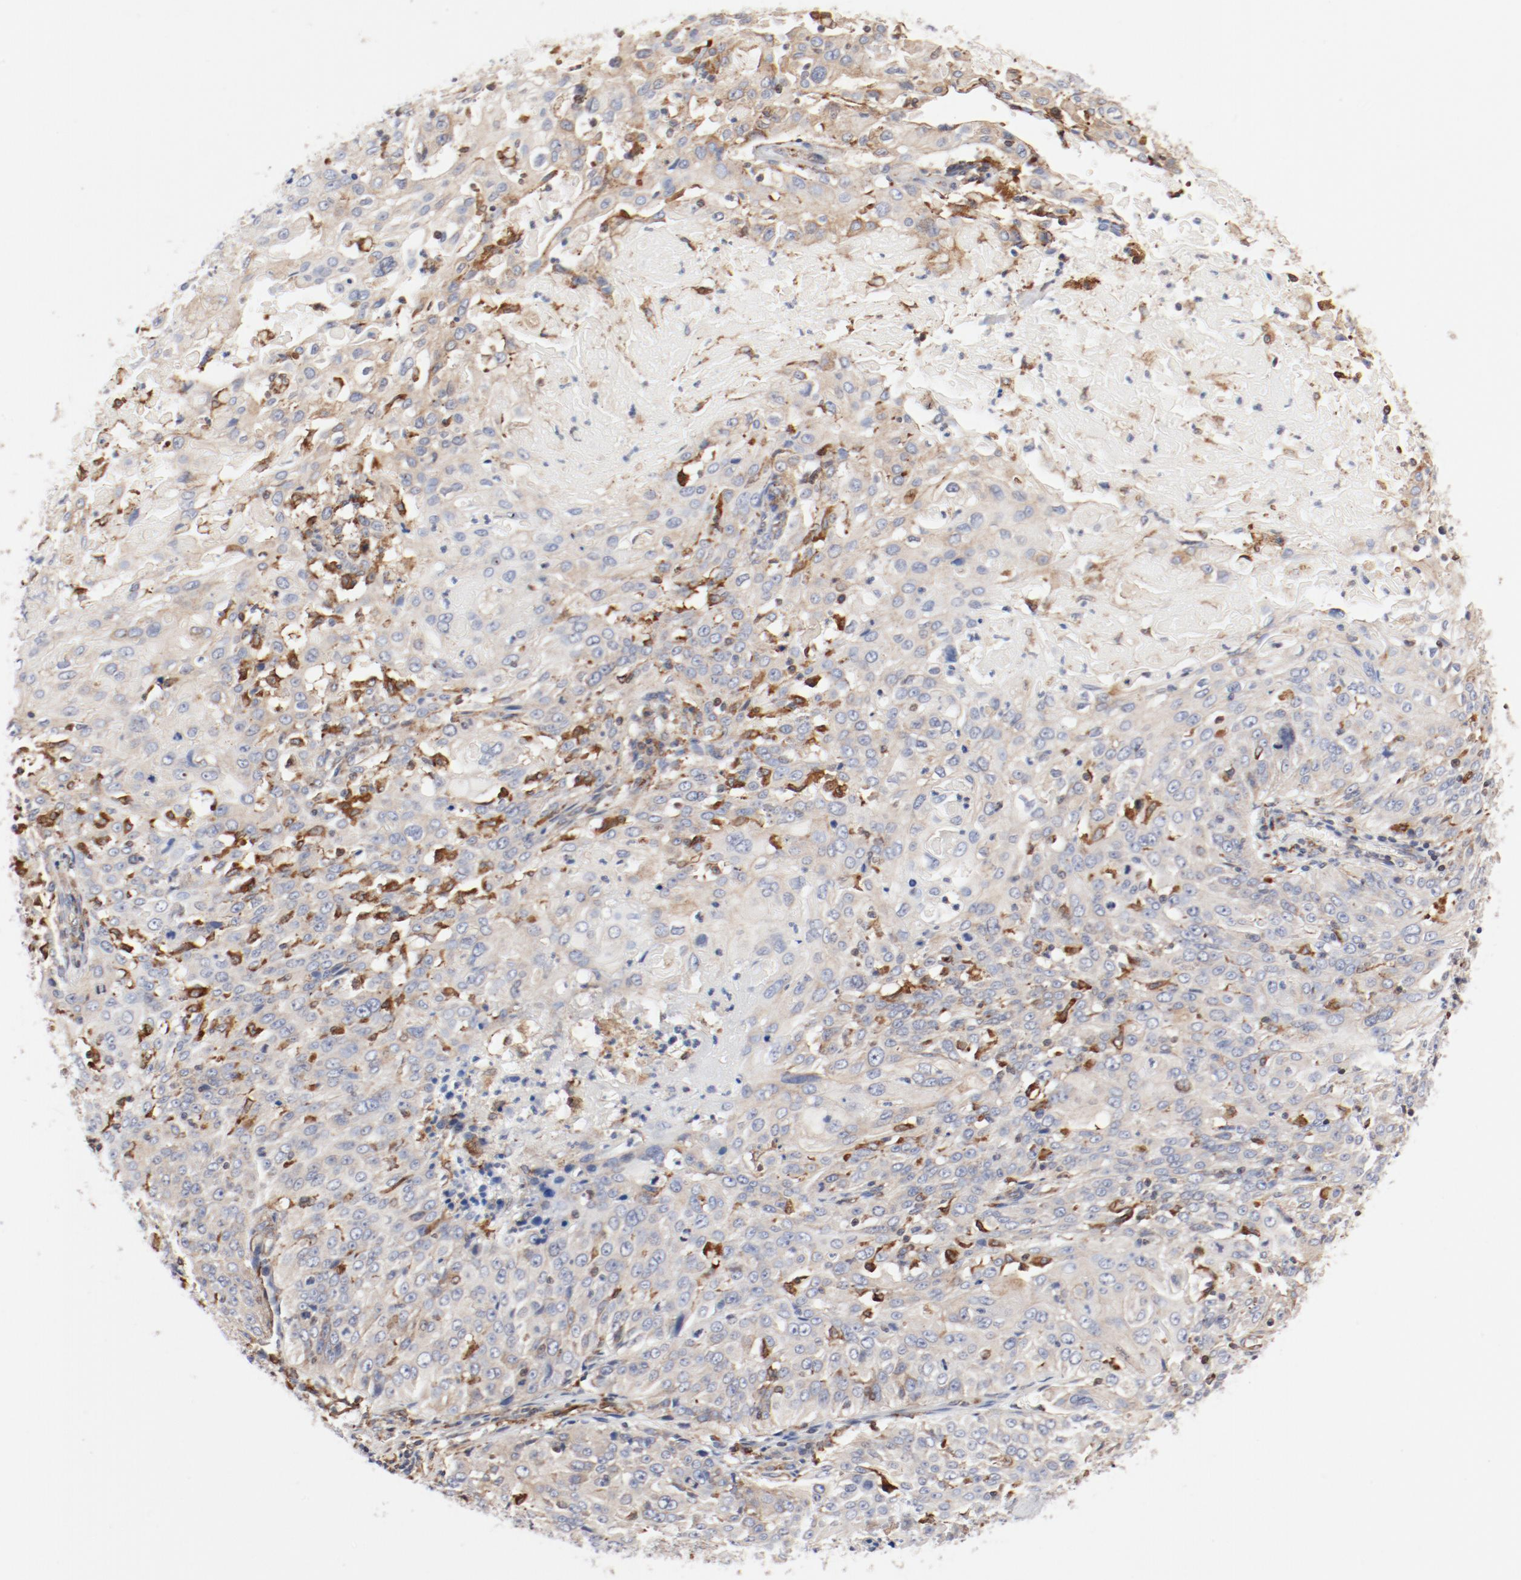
{"staining": {"intensity": "moderate", "quantity": ">75%", "location": "cytoplasmic/membranous"}, "tissue": "cervical cancer", "cell_type": "Tumor cells", "image_type": "cancer", "snomed": [{"axis": "morphology", "description": "Squamous cell carcinoma, NOS"}, {"axis": "topography", "description": "Cervix"}], "caption": "Moderate cytoplasmic/membranous positivity is appreciated in about >75% of tumor cells in cervical squamous cell carcinoma. The protein is stained brown, and the nuclei are stained in blue (DAB (3,3'-diaminobenzidine) IHC with brightfield microscopy, high magnification).", "gene": "PDPK1", "patient": {"sex": "female", "age": 39}}